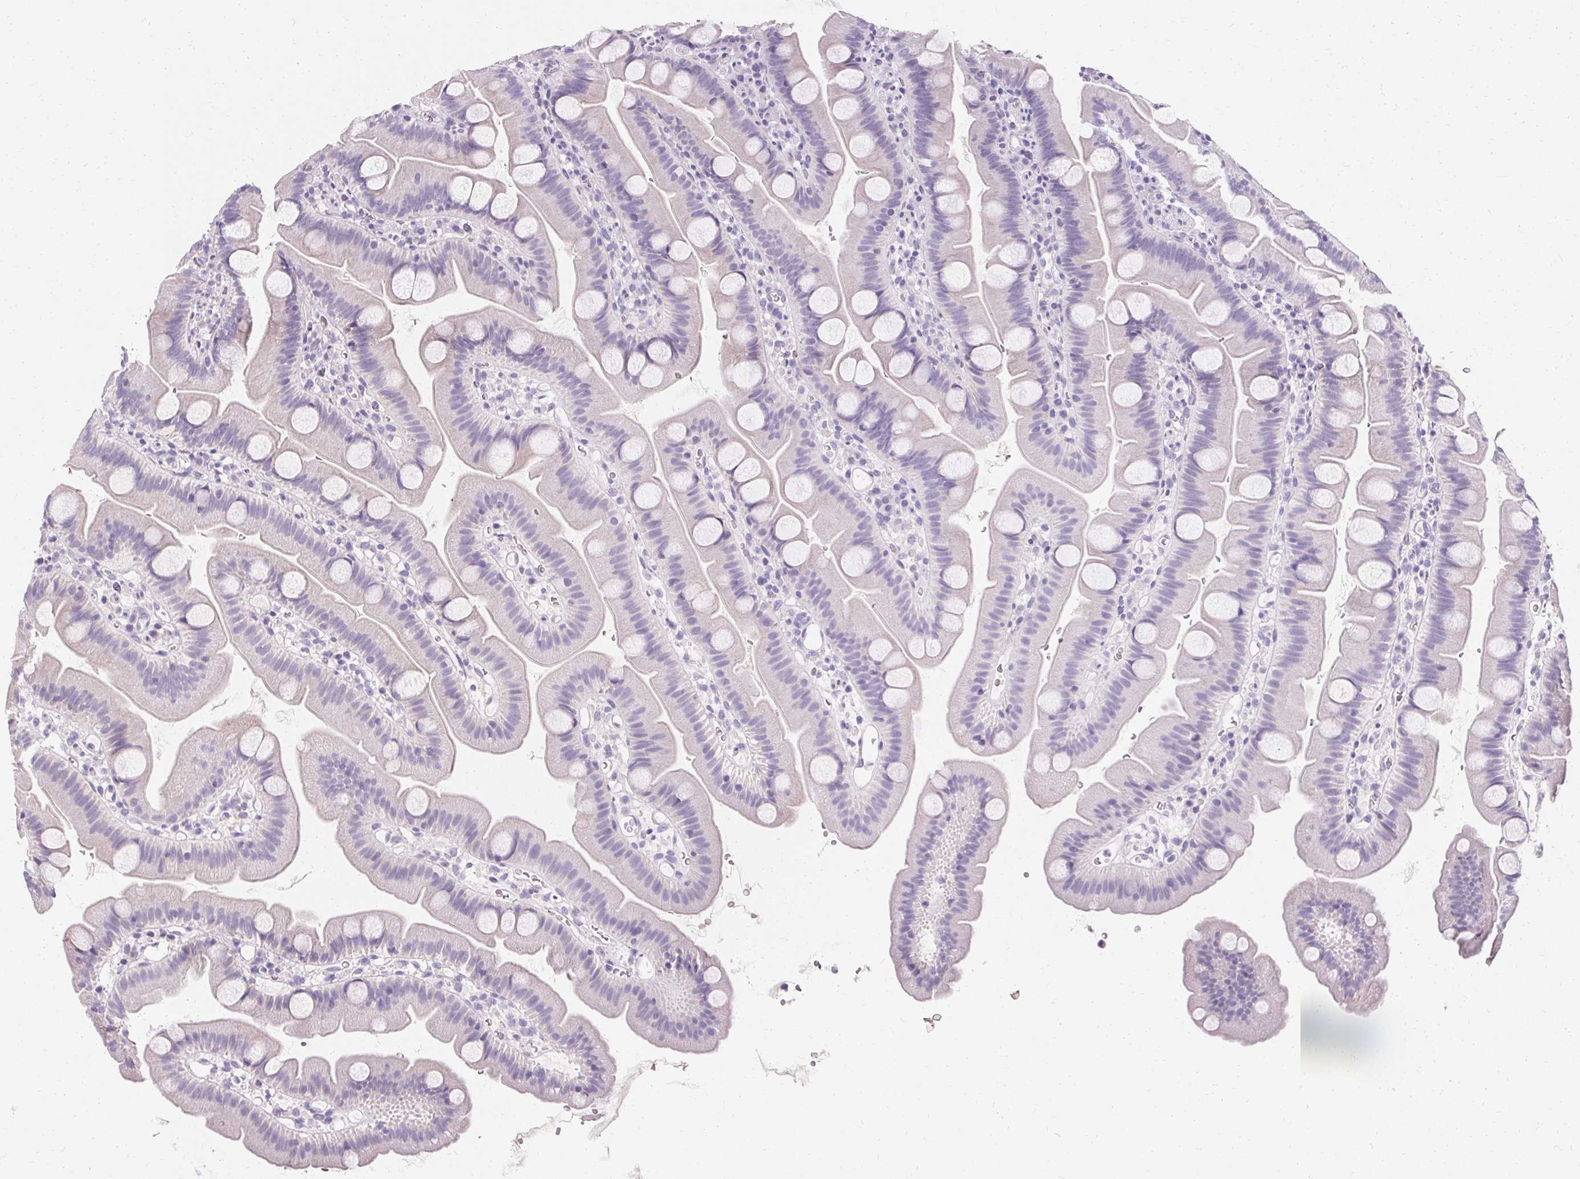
{"staining": {"intensity": "negative", "quantity": "none", "location": "none"}, "tissue": "small intestine", "cell_type": "Glandular cells", "image_type": "normal", "snomed": [{"axis": "morphology", "description": "Normal tissue, NOS"}, {"axis": "topography", "description": "Small intestine"}], "caption": "Immunohistochemistry histopathology image of normal small intestine: small intestine stained with DAB (3,3'-diaminobenzidine) exhibits no significant protein staining in glandular cells.", "gene": "TRIP13", "patient": {"sex": "female", "age": 68}}